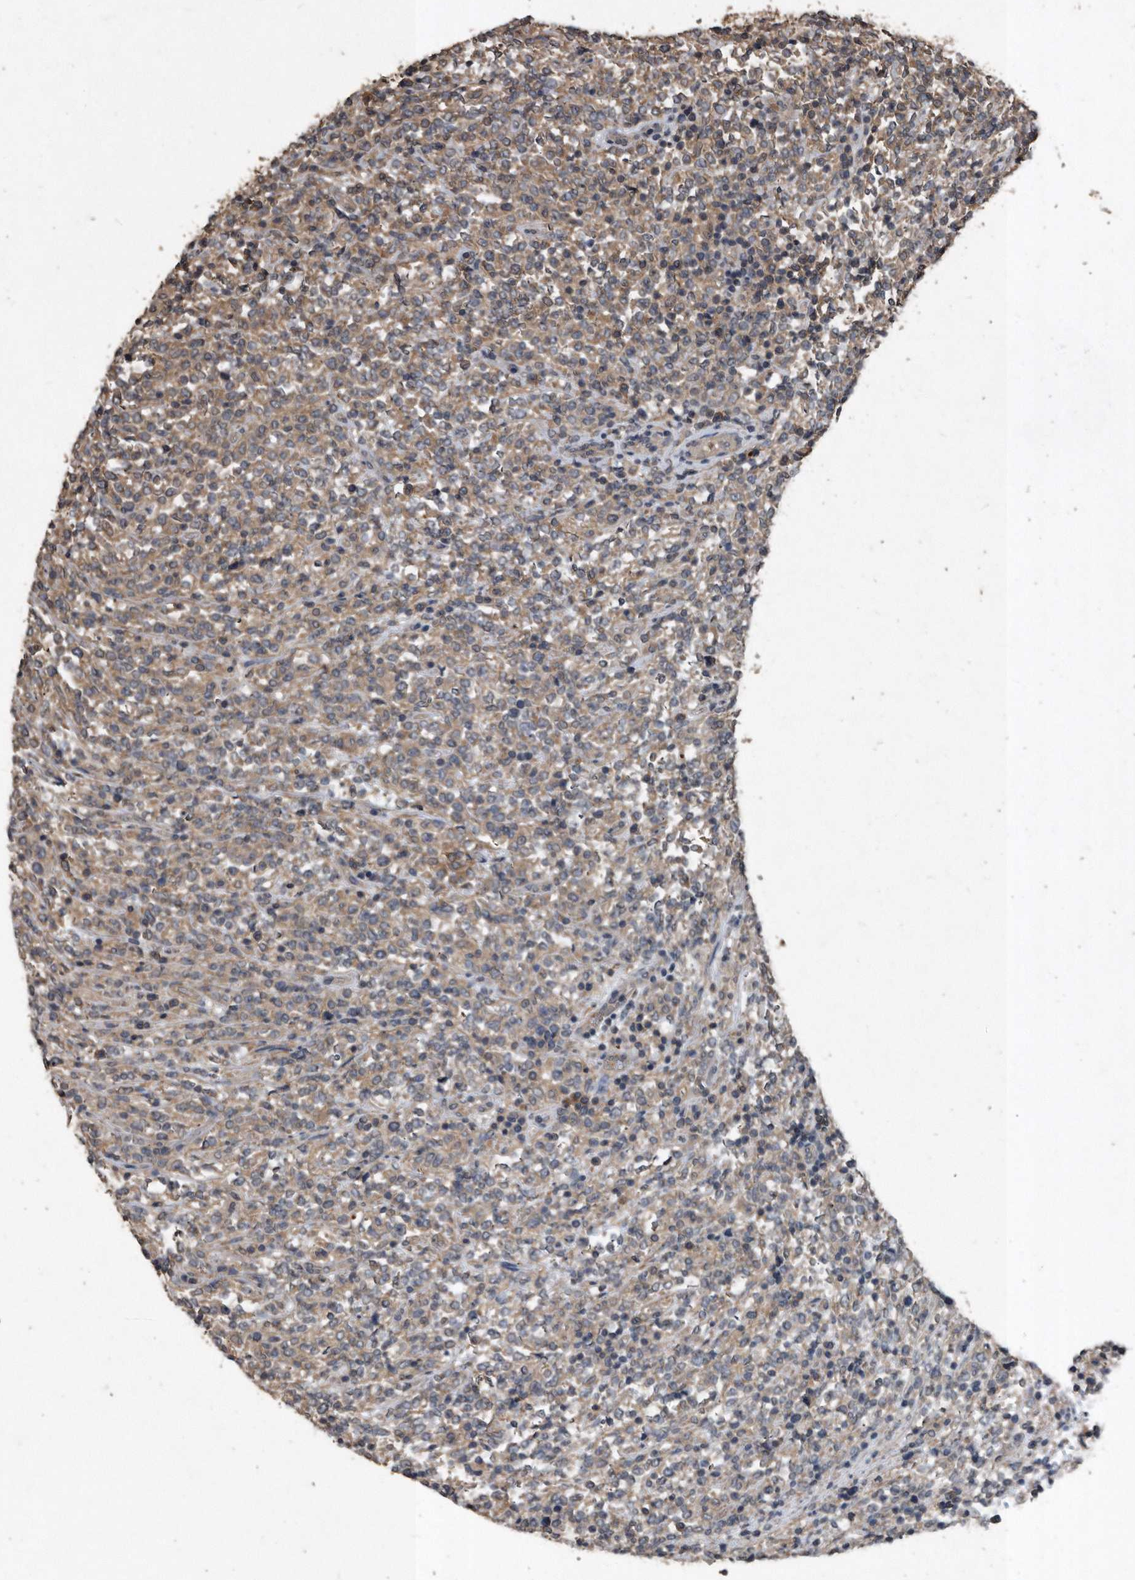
{"staining": {"intensity": "weak", "quantity": "25%-75%", "location": "cytoplasmic/membranous"}, "tissue": "lymphoma", "cell_type": "Tumor cells", "image_type": "cancer", "snomed": [{"axis": "morphology", "description": "Malignant lymphoma, non-Hodgkin's type, High grade"}, {"axis": "topography", "description": "Soft tissue"}], "caption": "A brown stain highlights weak cytoplasmic/membranous expression of a protein in high-grade malignant lymphoma, non-Hodgkin's type tumor cells. (IHC, brightfield microscopy, high magnification).", "gene": "NRBP1", "patient": {"sex": "male", "age": 18}}